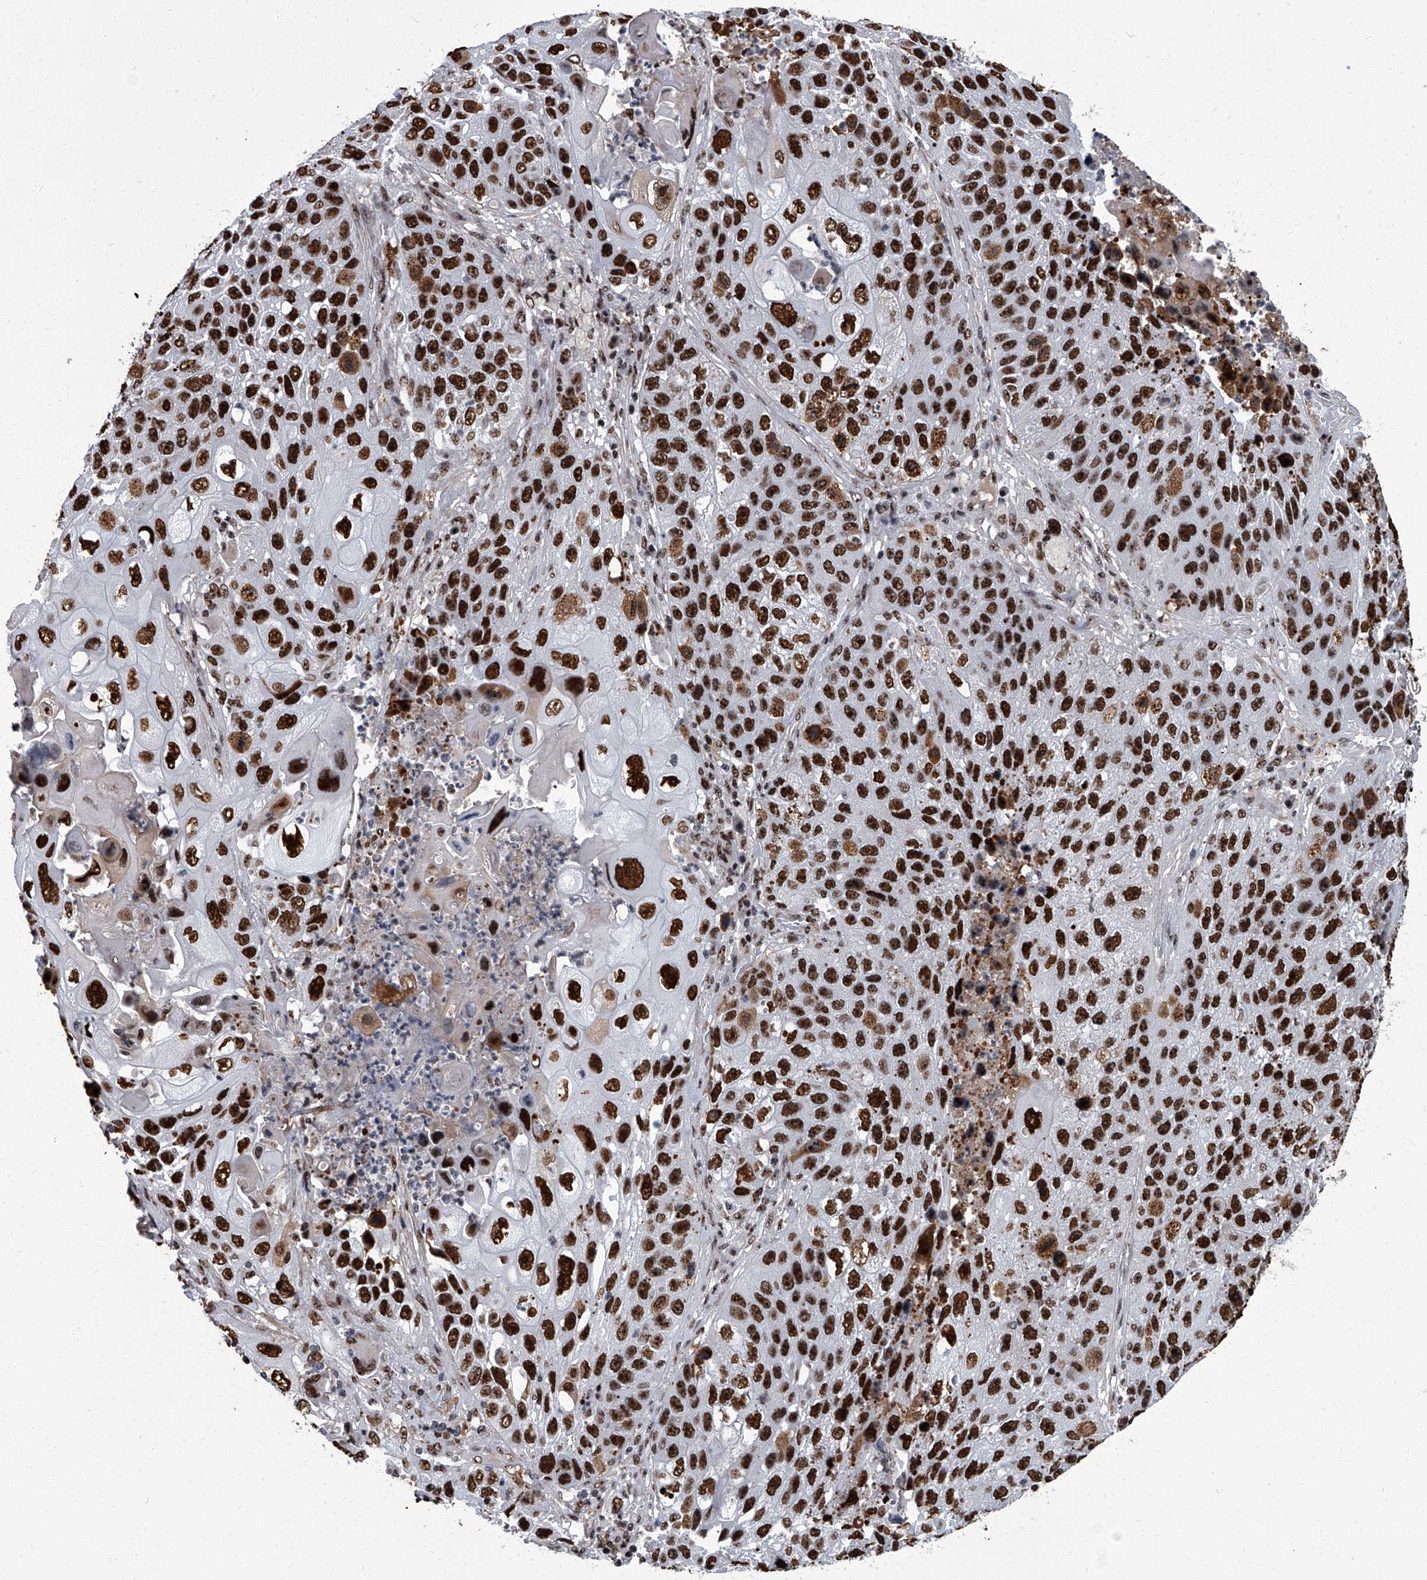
{"staining": {"intensity": "strong", "quantity": ">75%", "location": "nuclear"}, "tissue": "lung cancer", "cell_type": "Tumor cells", "image_type": "cancer", "snomed": [{"axis": "morphology", "description": "Squamous cell carcinoma, NOS"}, {"axis": "topography", "description": "Lung"}], "caption": "The immunohistochemical stain highlights strong nuclear positivity in tumor cells of lung squamous cell carcinoma tissue.", "gene": "ZNF518B", "patient": {"sex": "male", "age": 61}}